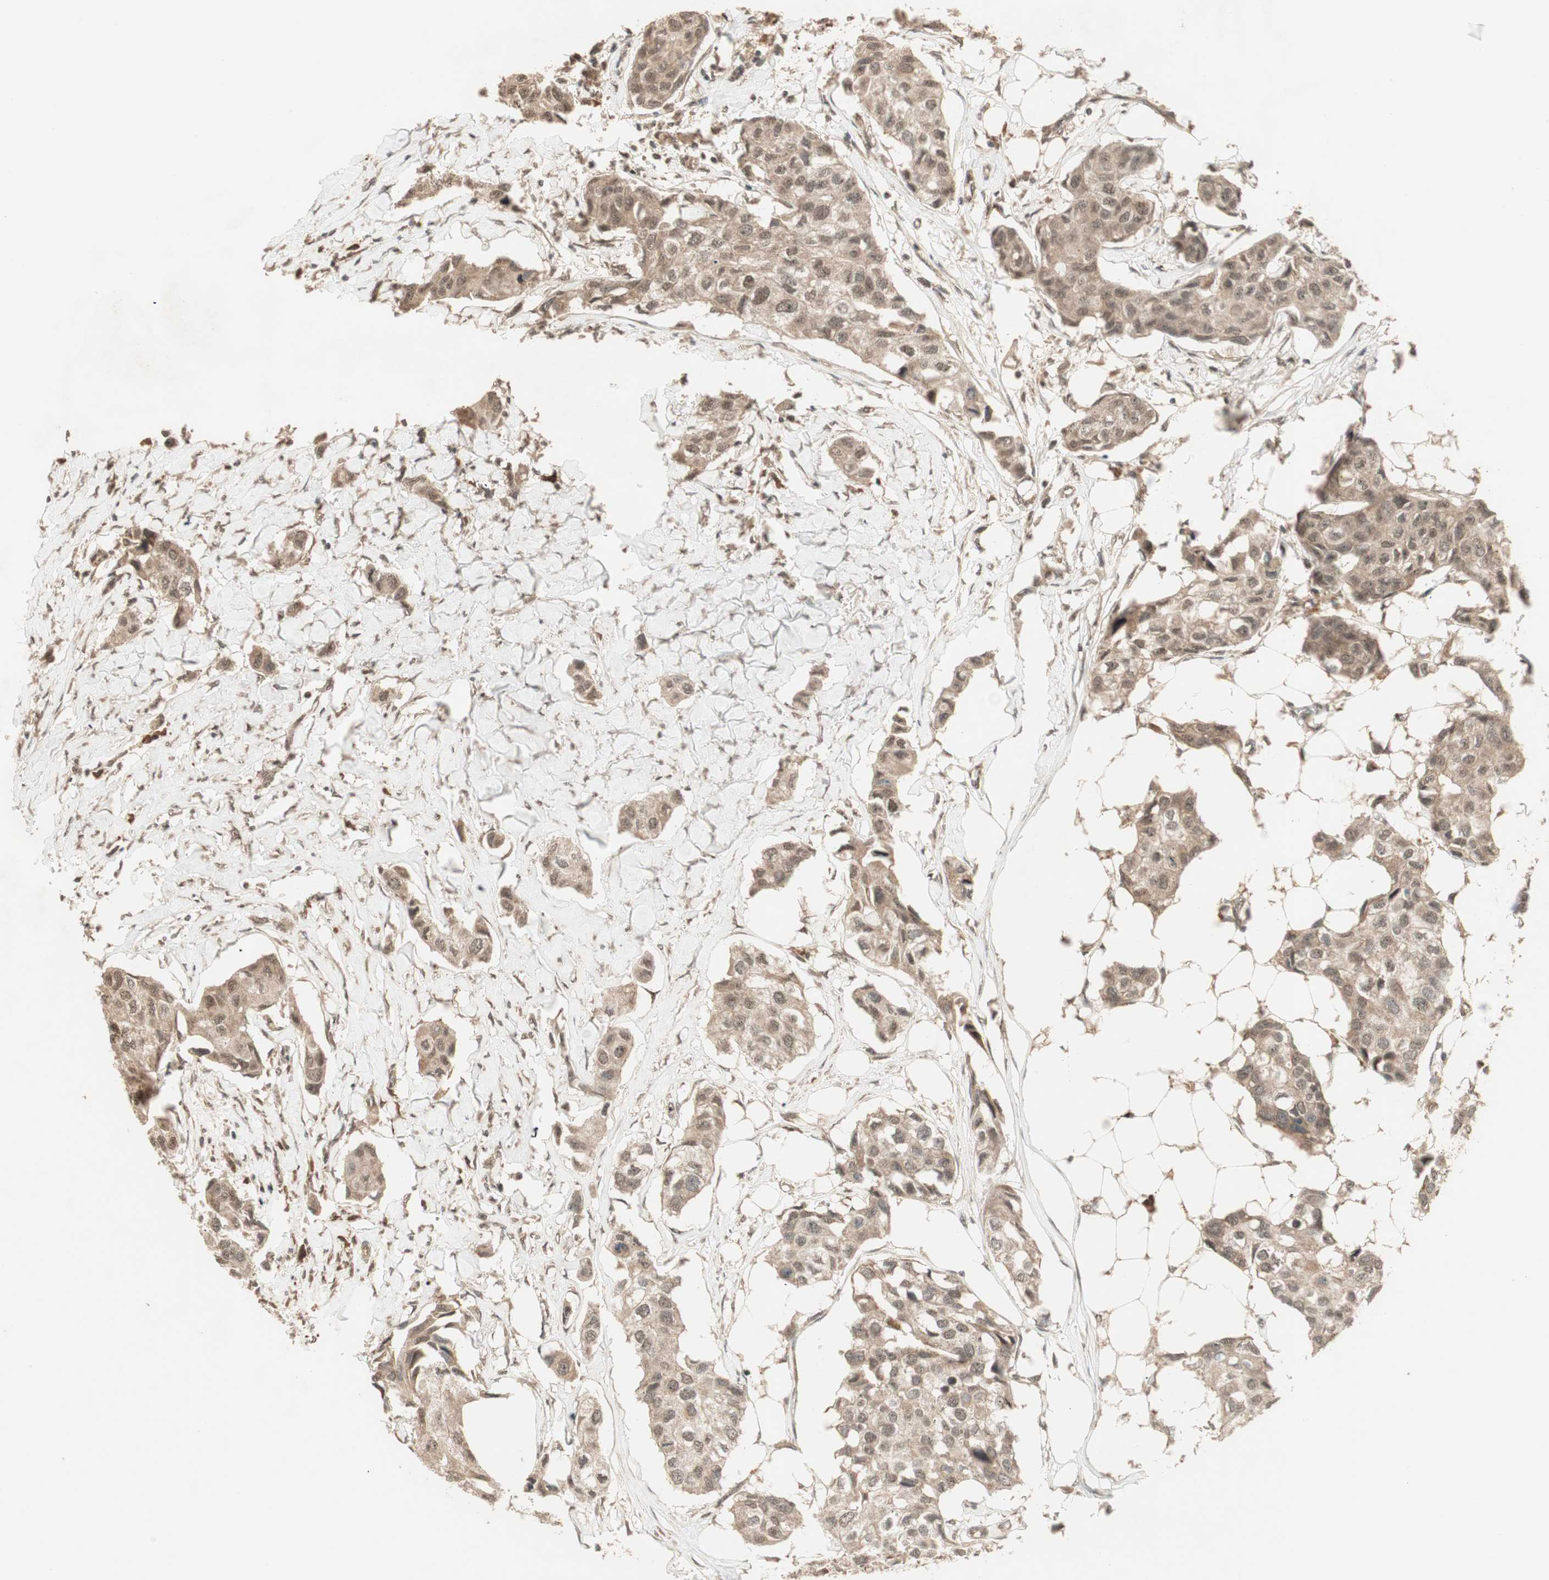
{"staining": {"intensity": "moderate", "quantity": ">75%", "location": "cytoplasmic/membranous,nuclear"}, "tissue": "breast cancer", "cell_type": "Tumor cells", "image_type": "cancer", "snomed": [{"axis": "morphology", "description": "Duct carcinoma"}, {"axis": "topography", "description": "Breast"}], "caption": "Immunohistochemistry (IHC) photomicrograph of neoplastic tissue: breast cancer (infiltrating ductal carcinoma) stained using immunohistochemistry (IHC) demonstrates medium levels of moderate protein expression localized specifically in the cytoplasmic/membranous and nuclear of tumor cells, appearing as a cytoplasmic/membranous and nuclear brown color.", "gene": "ZSCAN31", "patient": {"sex": "female", "age": 80}}